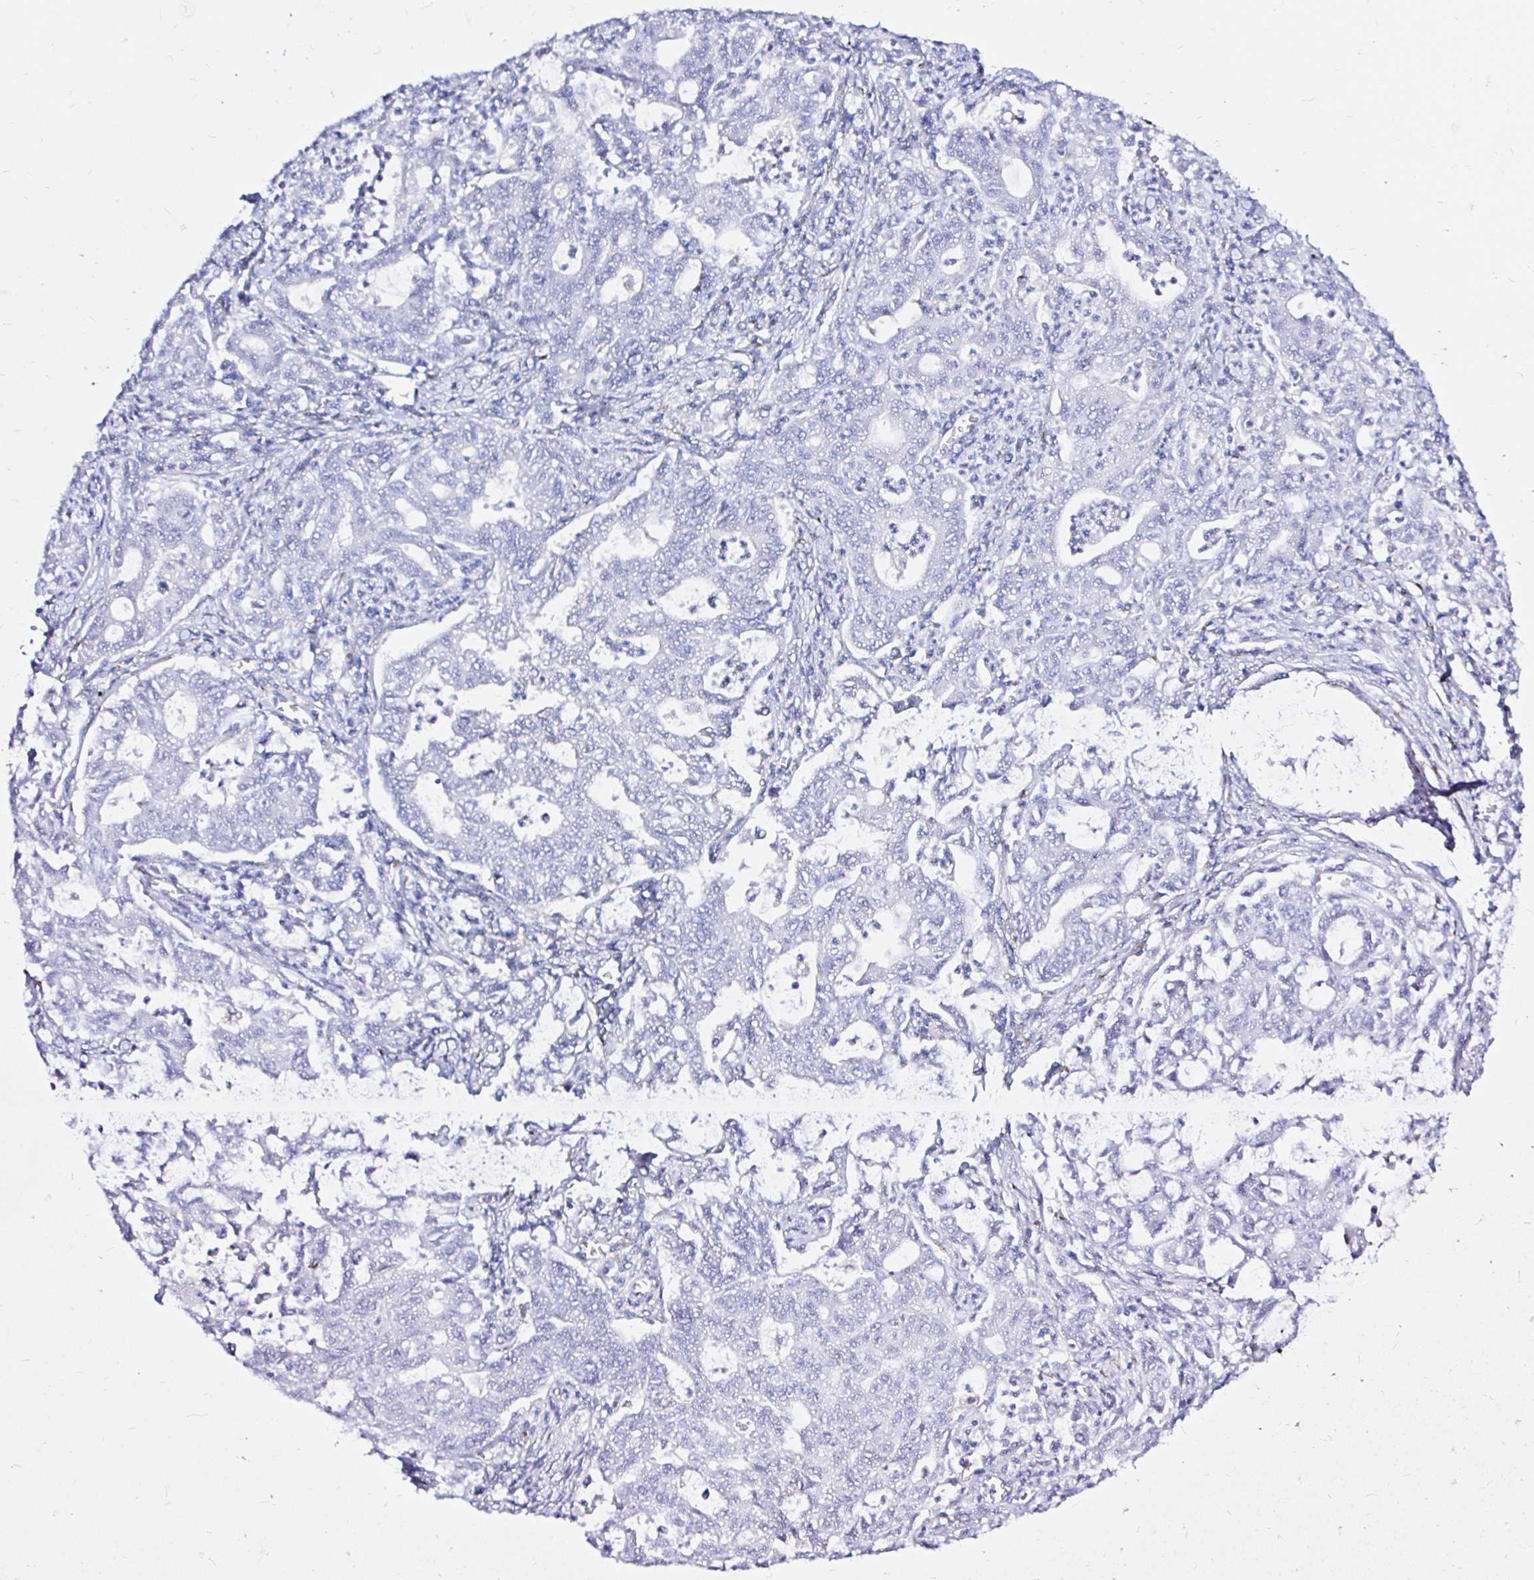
{"staining": {"intensity": "negative", "quantity": "none", "location": "none"}, "tissue": "stomach cancer", "cell_type": "Tumor cells", "image_type": "cancer", "snomed": [{"axis": "morphology", "description": "Adenocarcinoma, NOS"}, {"axis": "topography", "description": "Stomach, upper"}], "caption": "An image of stomach adenocarcinoma stained for a protein demonstrates no brown staining in tumor cells. The staining was performed using DAB to visualize the protein expression in brown, while the nuclei were stained in blue with hematoxylin (Magnification: 20x).", "gene": "ZNF432", "patient": {"sex": "female", "age": 79}}